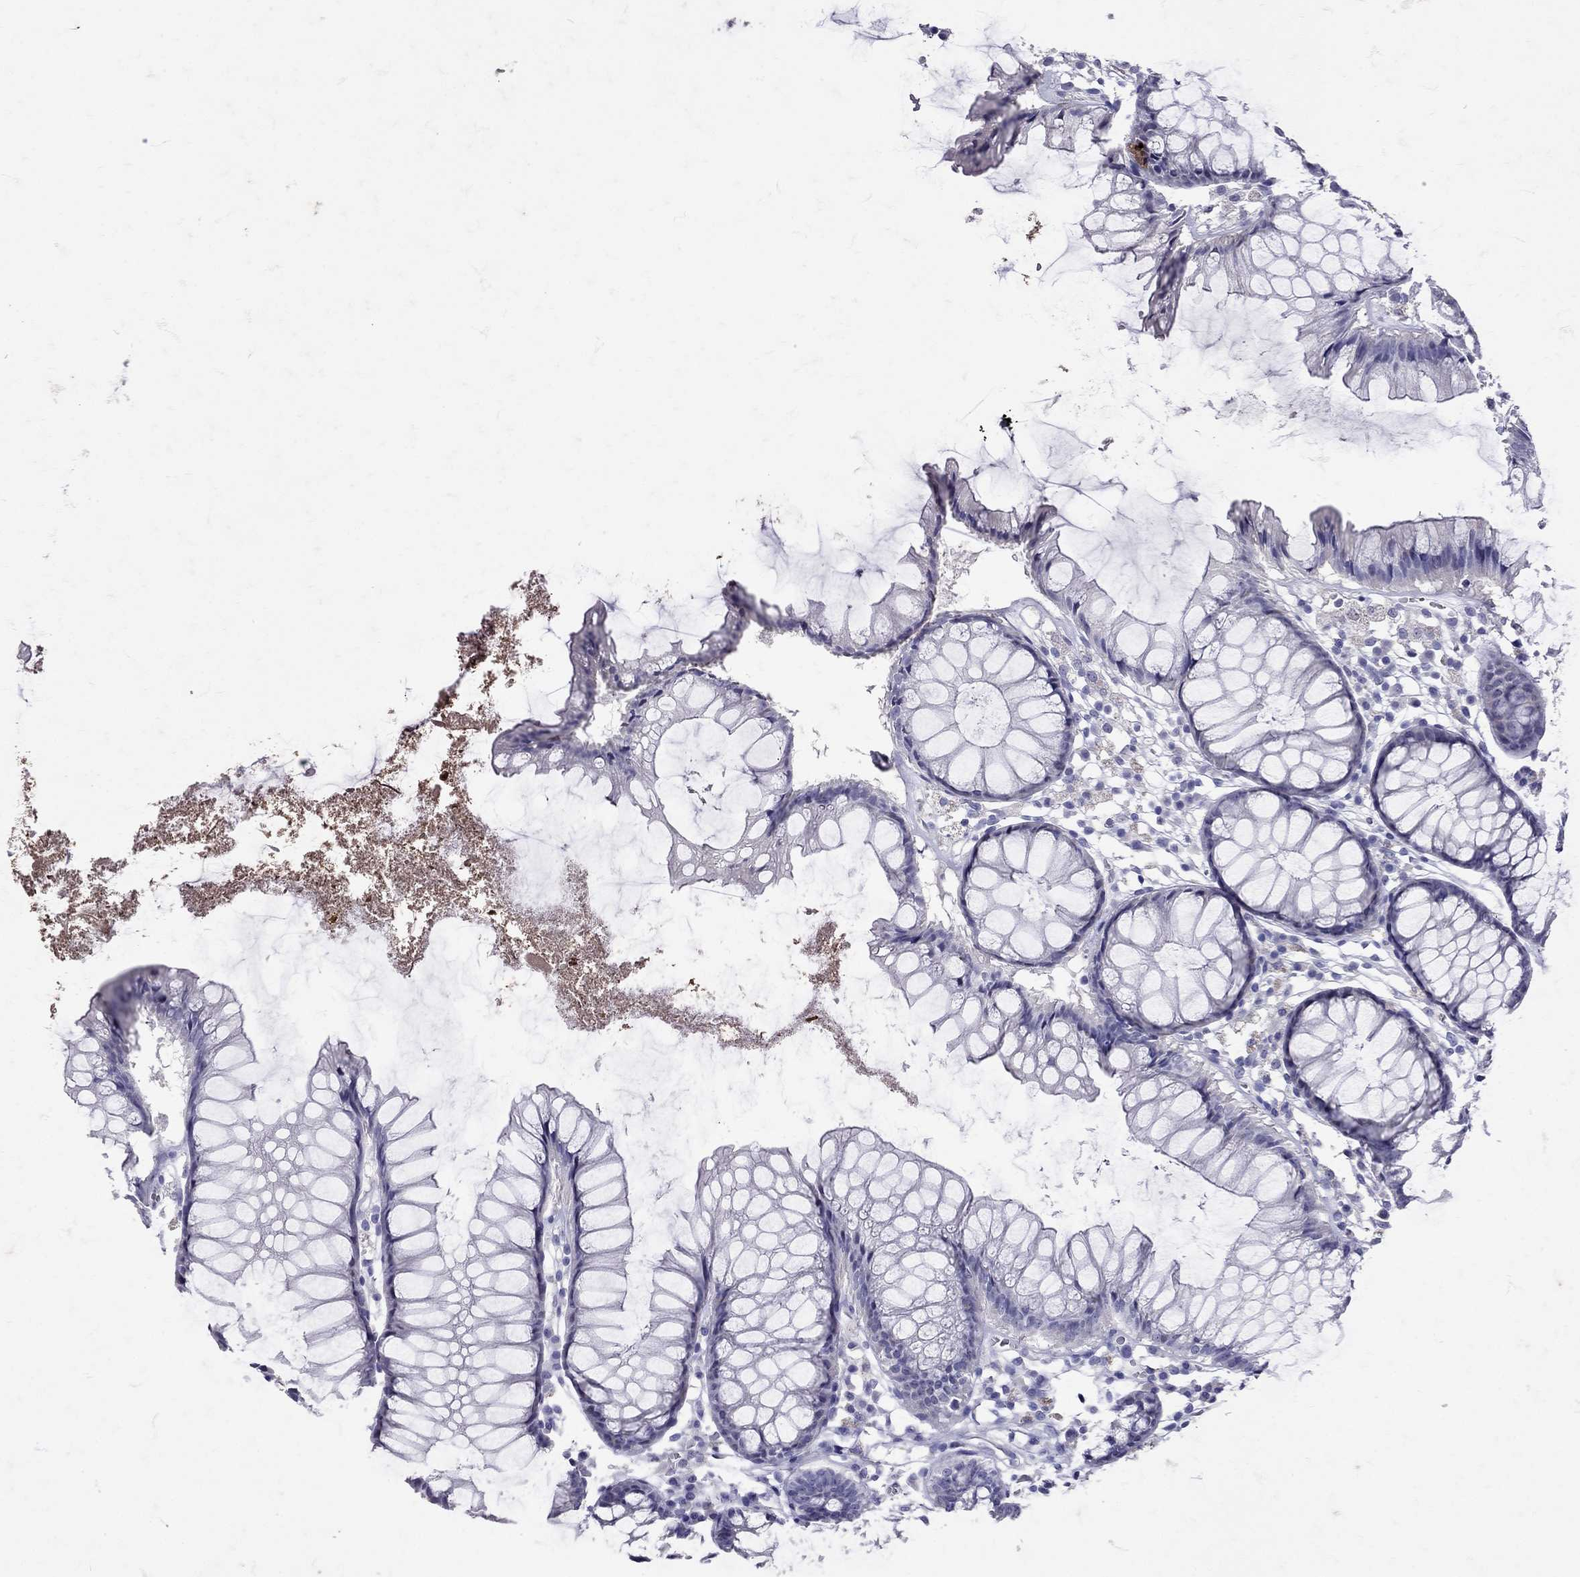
{"staining": {"intensity": "negative", "quantity": "none", "location": "none"}, "tissue": "colon", "cell_type": "Endothelial cells", "image_type": "normal", "snomed": [{"axis": "morphology", "description": "Normal tissue, NOS"}, {"axis": "morphology", "description": "Adenocarcinoma, NOS"}, {"axis": "topography", "description": "Colon"}], "caption": "High power microscopy image of an IHC photomicrograph of benign colon, revealing no significant expression in endothelial cells. The staining was performed using DAB to visualize the protein expression in brown, while the nuclei were stained in blue with hematoxylin (Magnification: 20x).", "gene": "SST", "patient": {"sex": "male", "age": 65}}